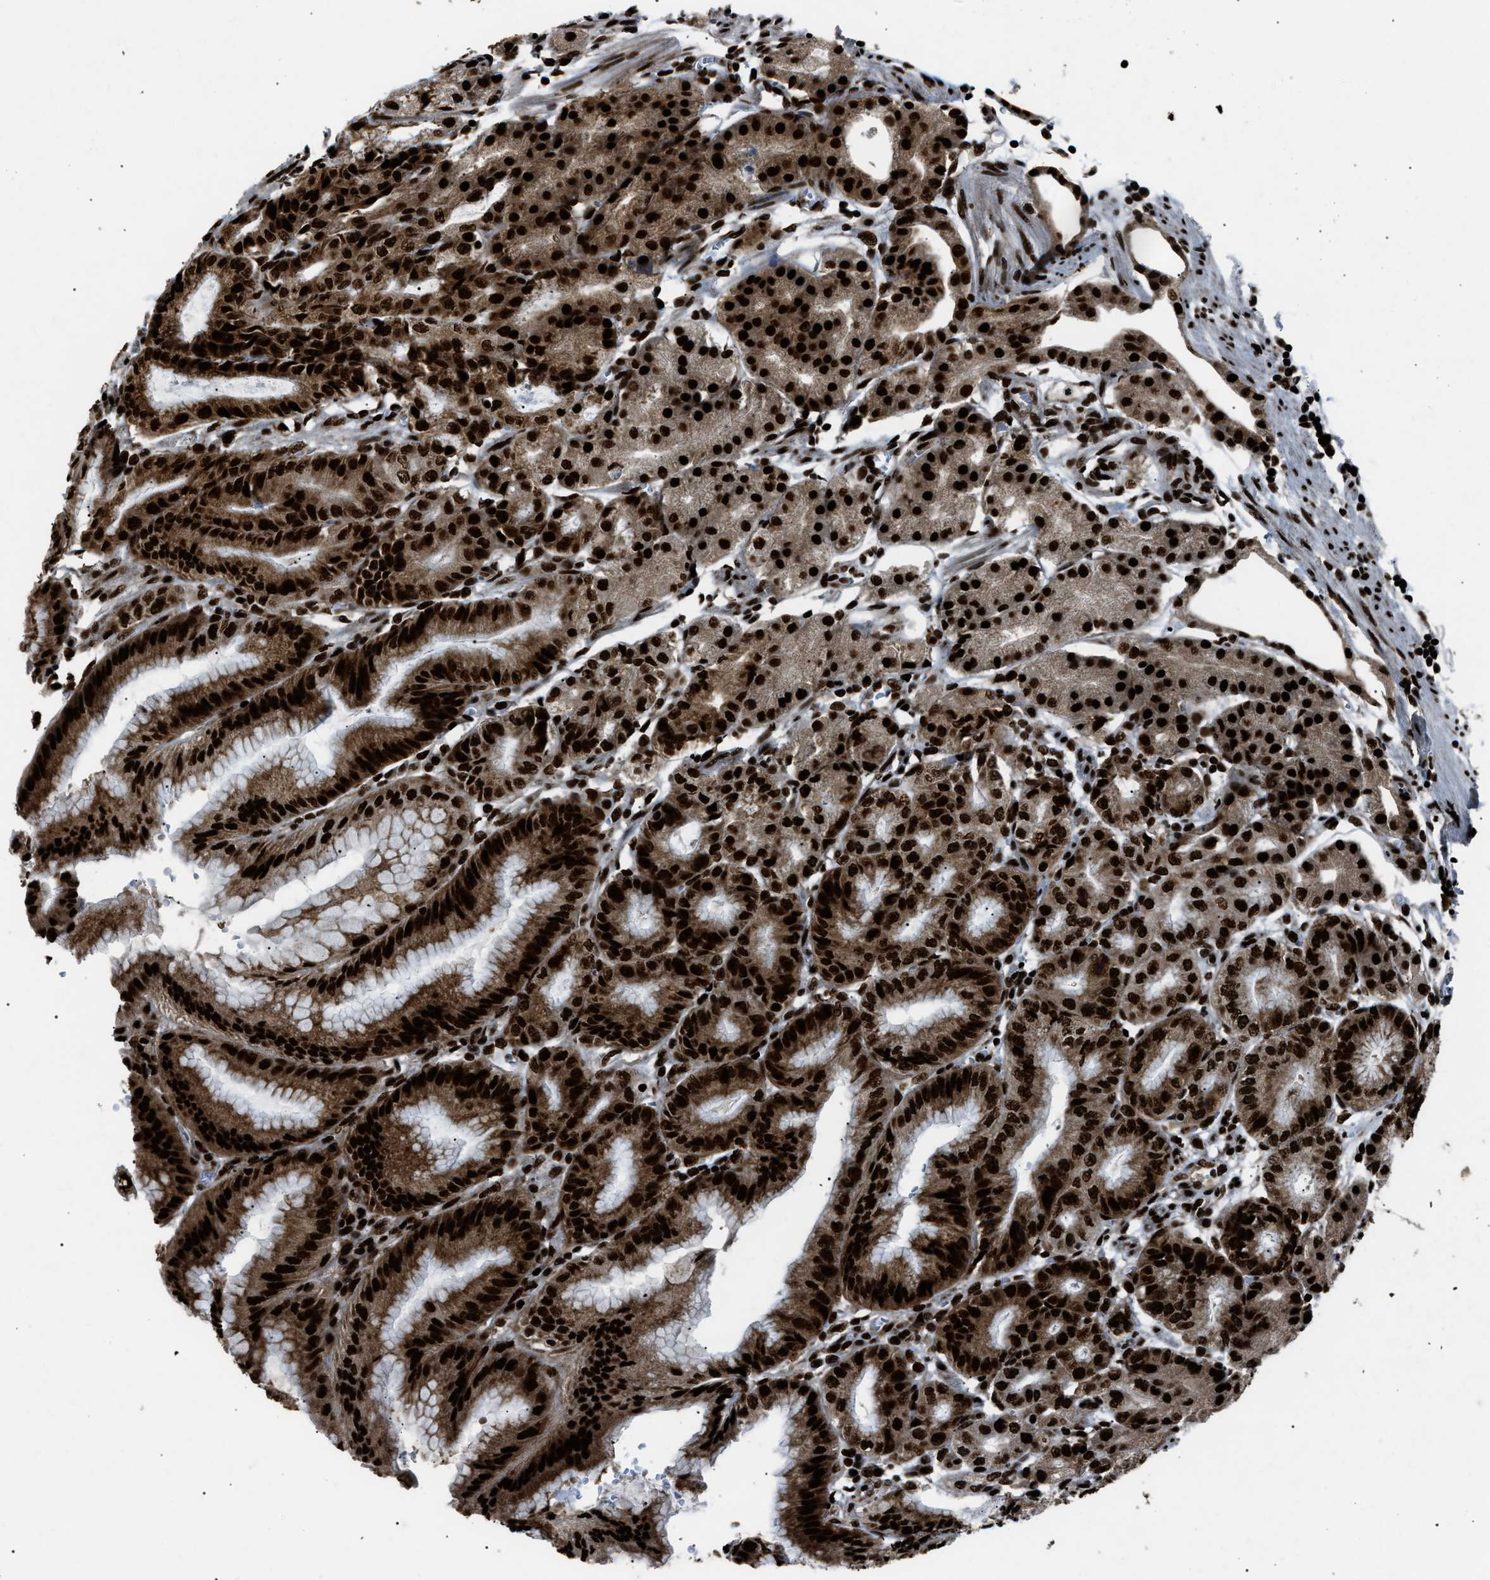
{"staining": {"intensity": "strong", "quantity": ">75%", "location": "cytoplasmic/membranous,nuclear"}, "tissue": "stomach", "cell_type": "Glandular cells", "image_type": "normal", "snomed": [{"axis": "morphology", "description": "Normal tissue, NOS"}, {"axis": "topography", "description": "Stomach, lower"}], "caption": "The photomicrograph demonstrates a brown stain indicating the presence of a protein in the cytoplasmic/membranous,nuclear of glandular cells in stomach. Nuclei are stained in blue.", "gene": "HNRNPK", "patient": {"sex": "male", "age": 71}}